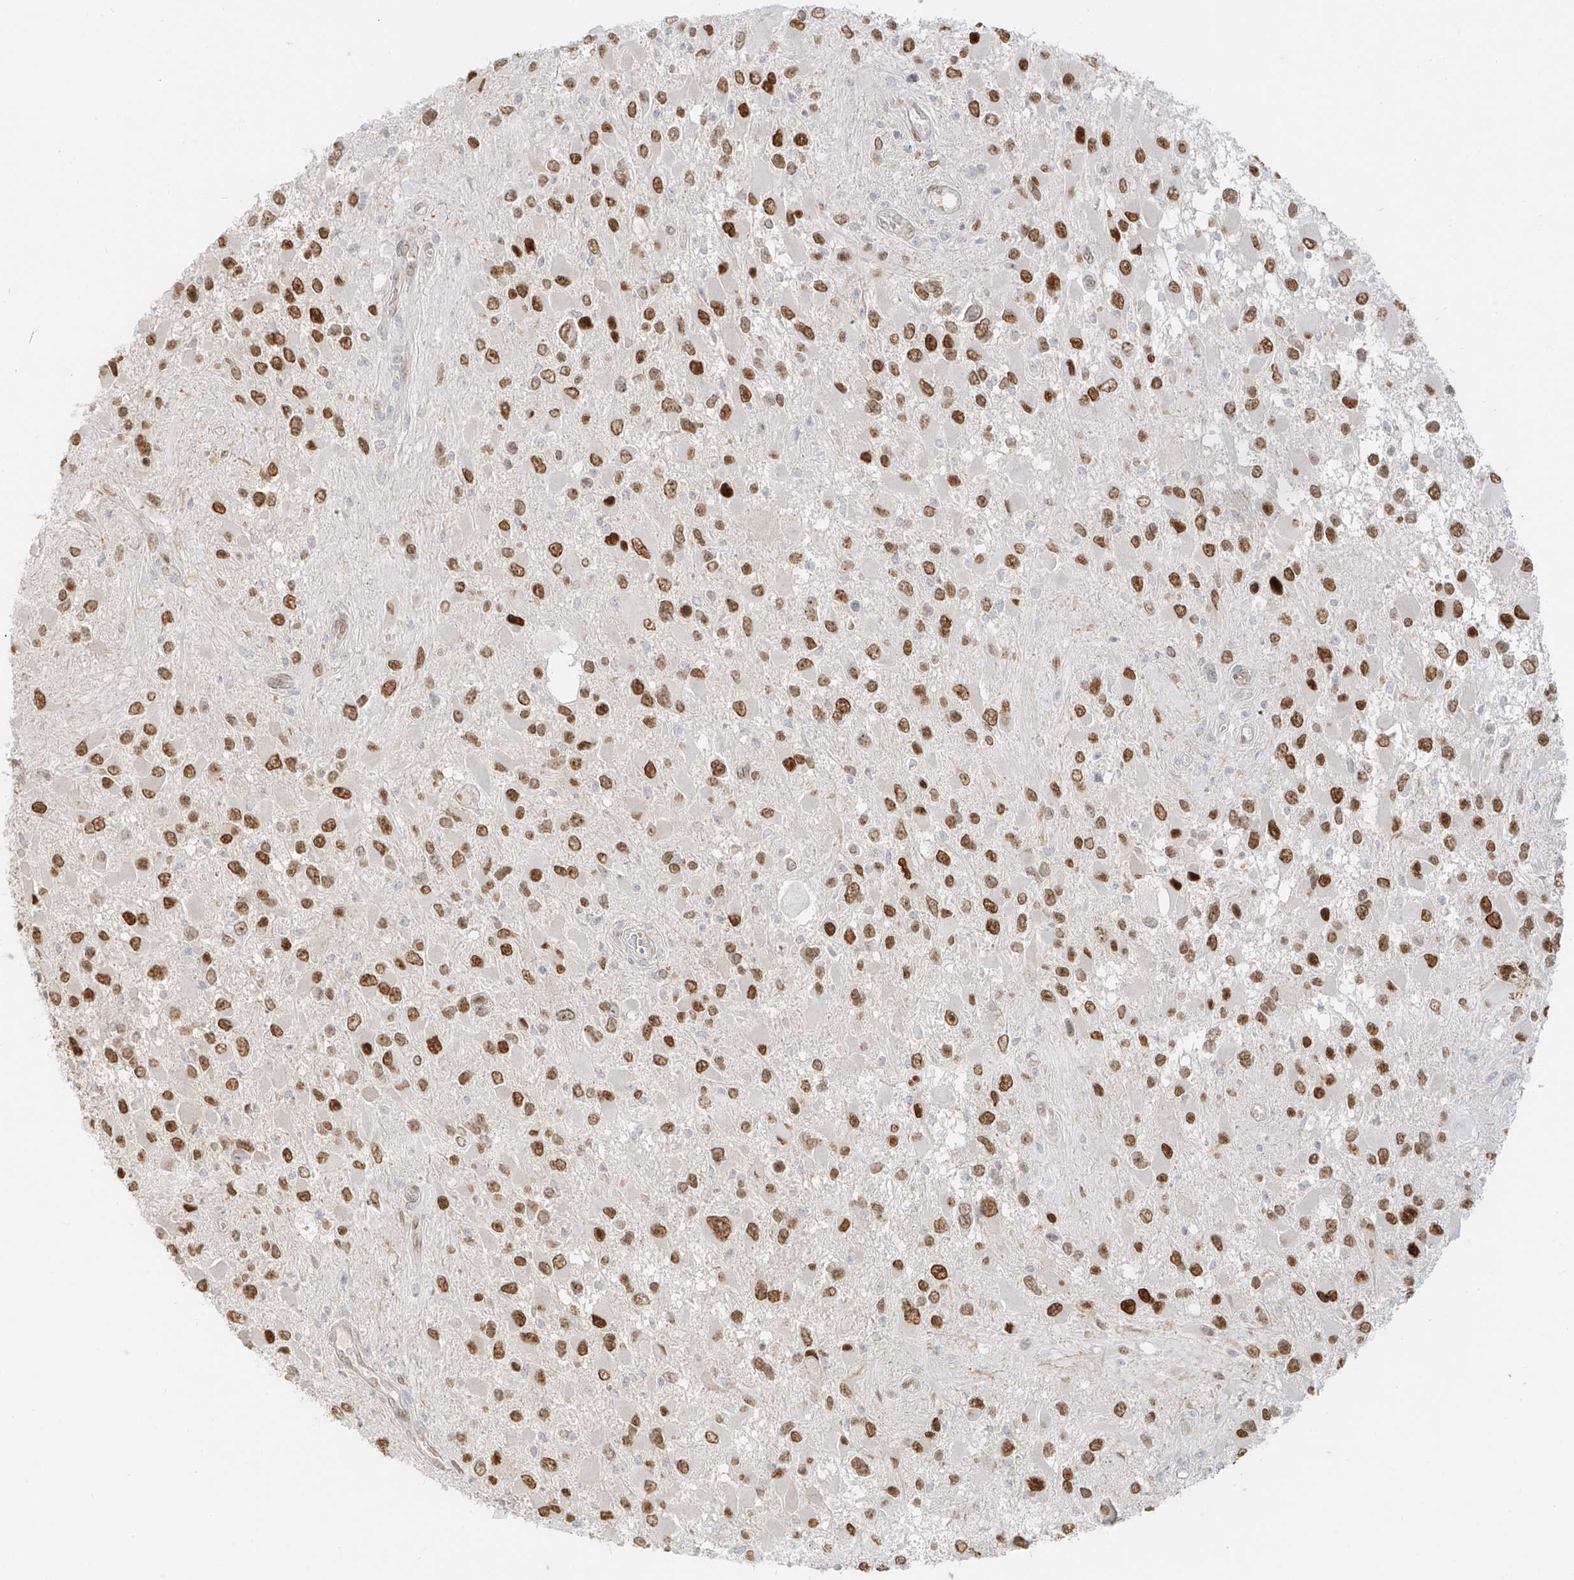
{"staining": {"intensity": "strong", "quantity": ">75%", "location": "nuclear"}, "tissue": "glioma", "cell_type": "Tumor cells", "image_type": "cancer", "snomed": [{"axis": "morphology", "description": "Glioma, malignant, High grade"}, {"axis": "topography", "description": "Brain"}], "caption": "This image reveals immunohistochemistry staining of glioma, with high strong nuclear staining in about >75% of tumor cells.", "gene": "ZNF774", "patient": {"sex": "male", "age": 53}}